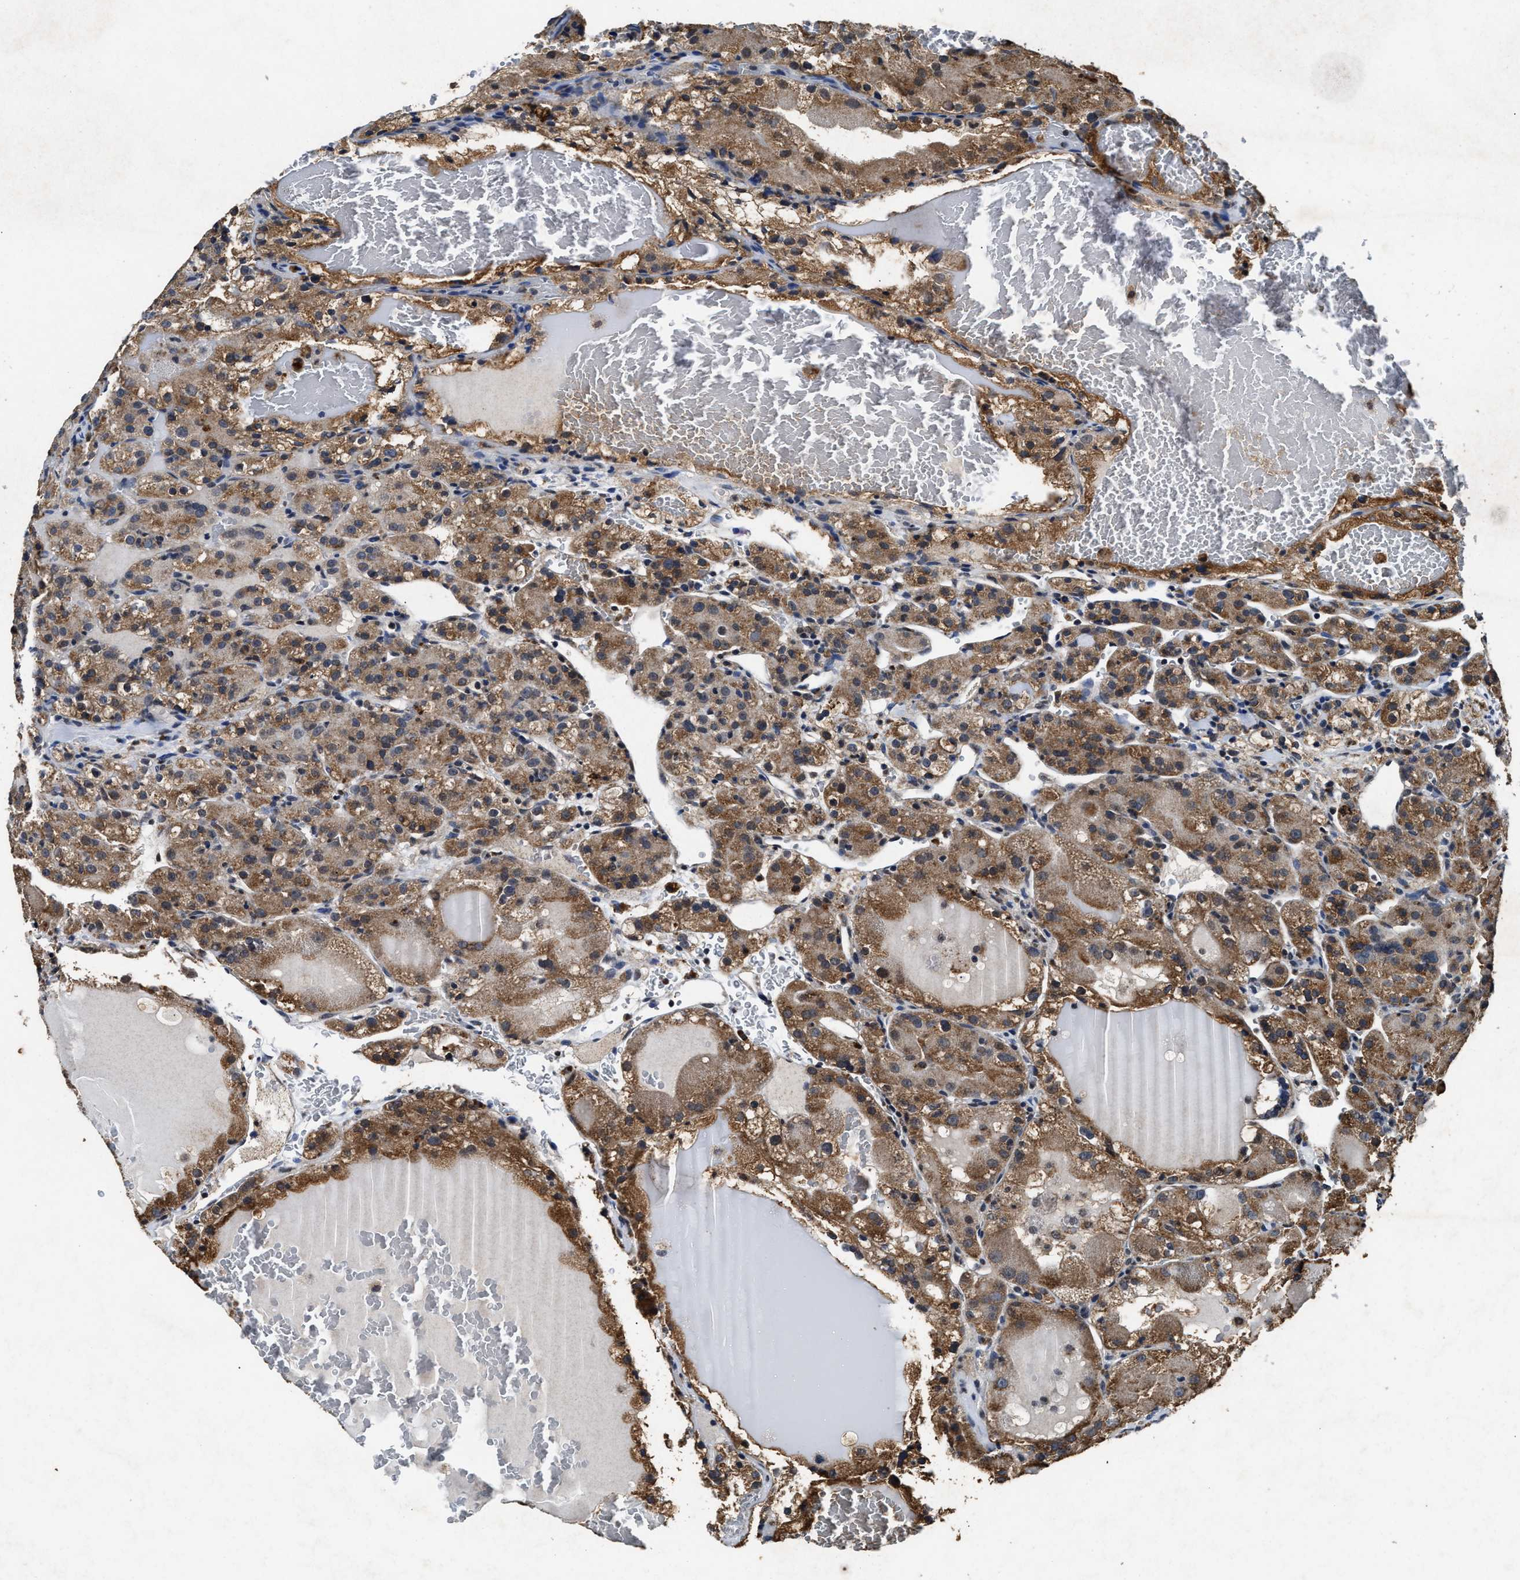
{"staining": {"intensity": "moderate", "quantity": ">75%", "location": "cytoplasmic/membranous"}, "tissue": "renal cancer", "cell_type": "Tumor cells", "image_type": "cancer", "snomed": [{"axis": "morphology", "description": "Normal tissue, NOS"}, {"axis": "morphology", "description": "Adenocarcinoma, NOS"}, {"axis": "topography", "description": "Kidney"}], "caption": "IHC (DAB) staining of human renal adenocarcinoma demonstrates moderate cytoplasmic/membranous protein expression in approximately >75% of tumor cells.", "gene": "ACOX1", "patient": {"sex": "male", "age": 61}}